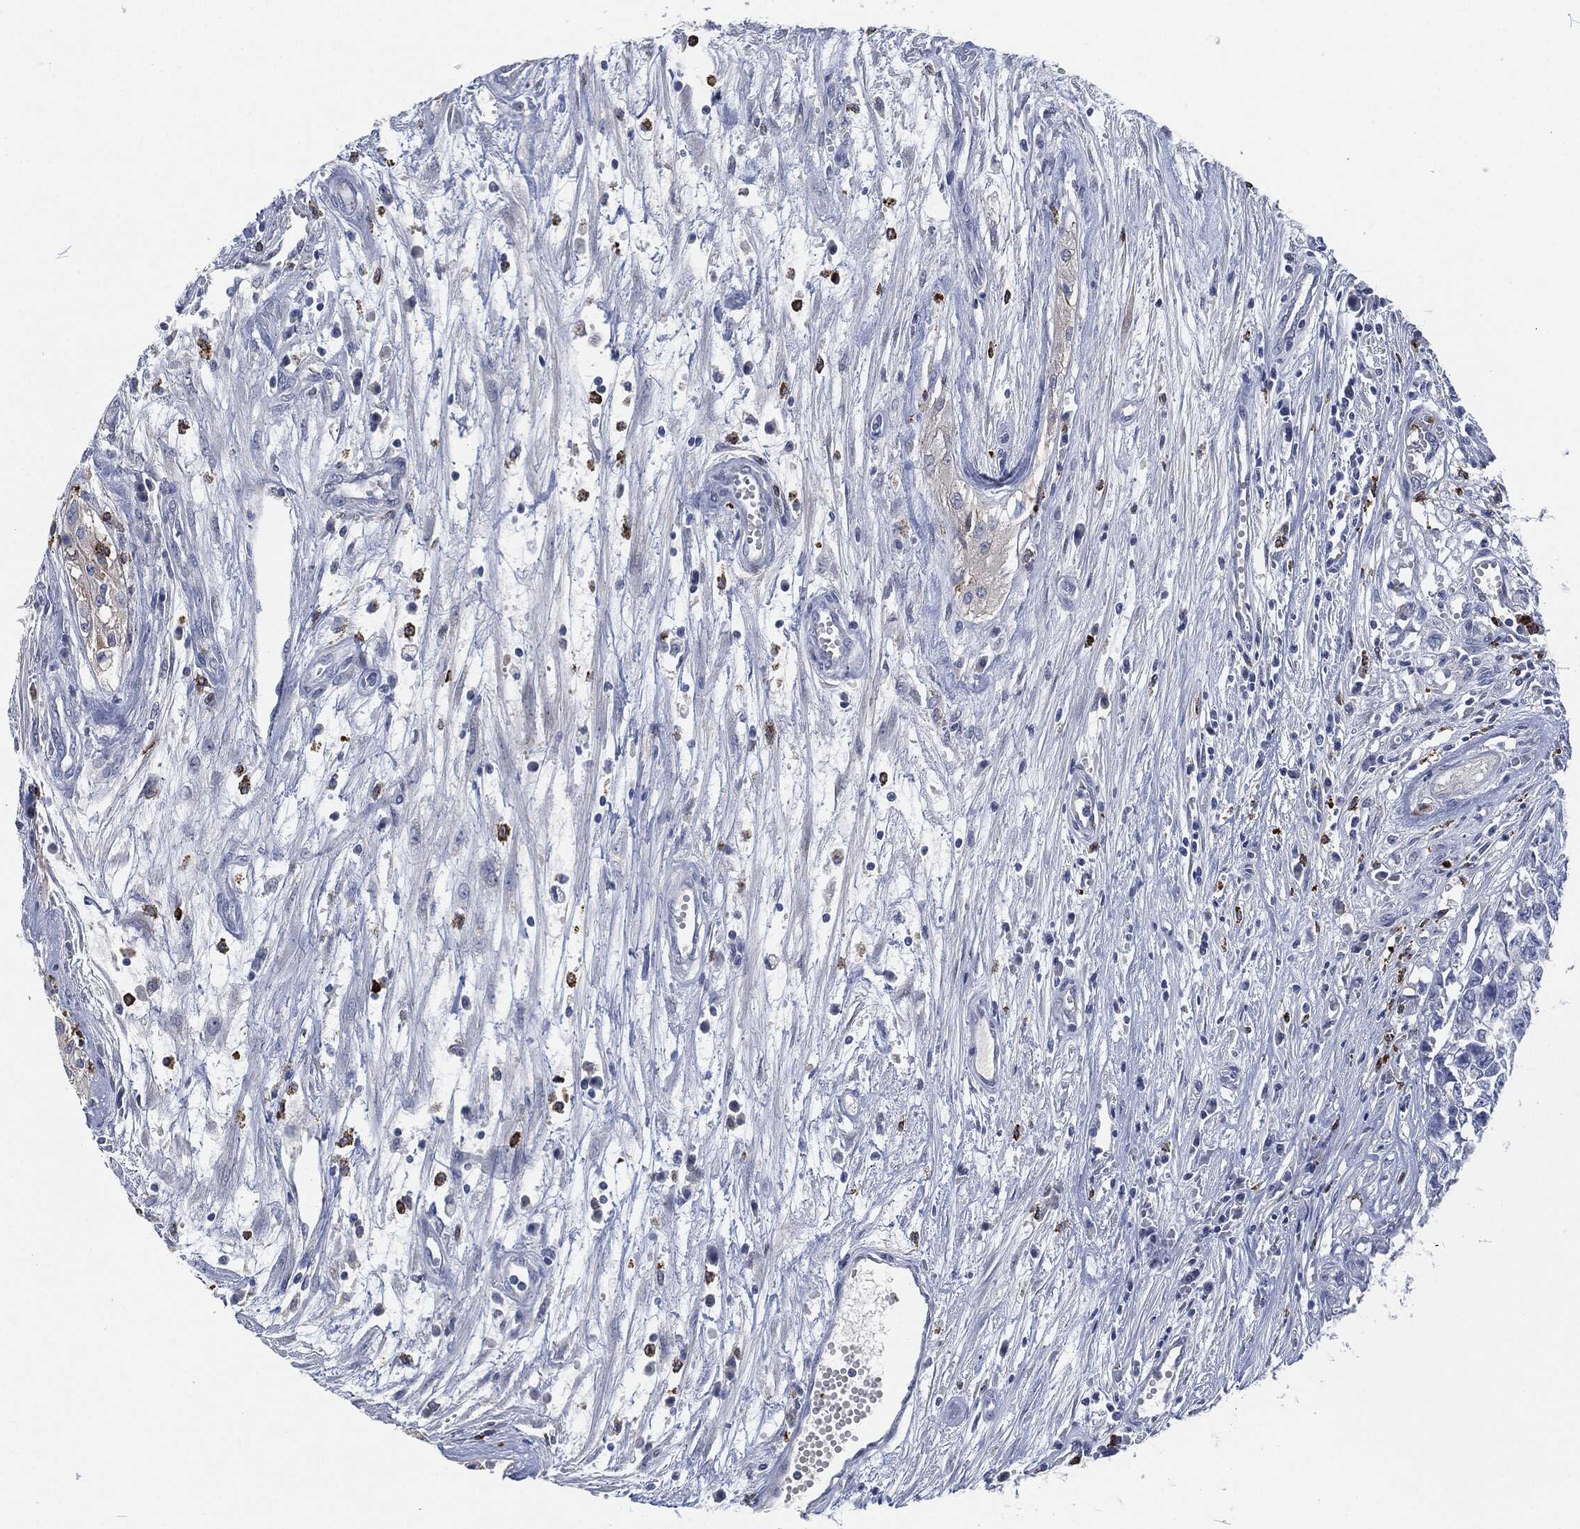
{"staining": {"intensity": "negative", "quantity": "none", "location": "none"}, "tissue": "testis cancer", "cell_type": "Tumor cells", "image_type": "cancer", "snomed": [{"axis": "morphology", "description": "Seminoma, NOS"}, {"axis": "morphology", "description": "Carcinoma, Embryonal, NOS"}, {"axis": "topography", "description": "Testis"}], "caption": "A histopathology image of human testis seminoma is negative for staining in tumor cells.", "gene": "MPO", "patient": {"sex": "male", "age": 22}}